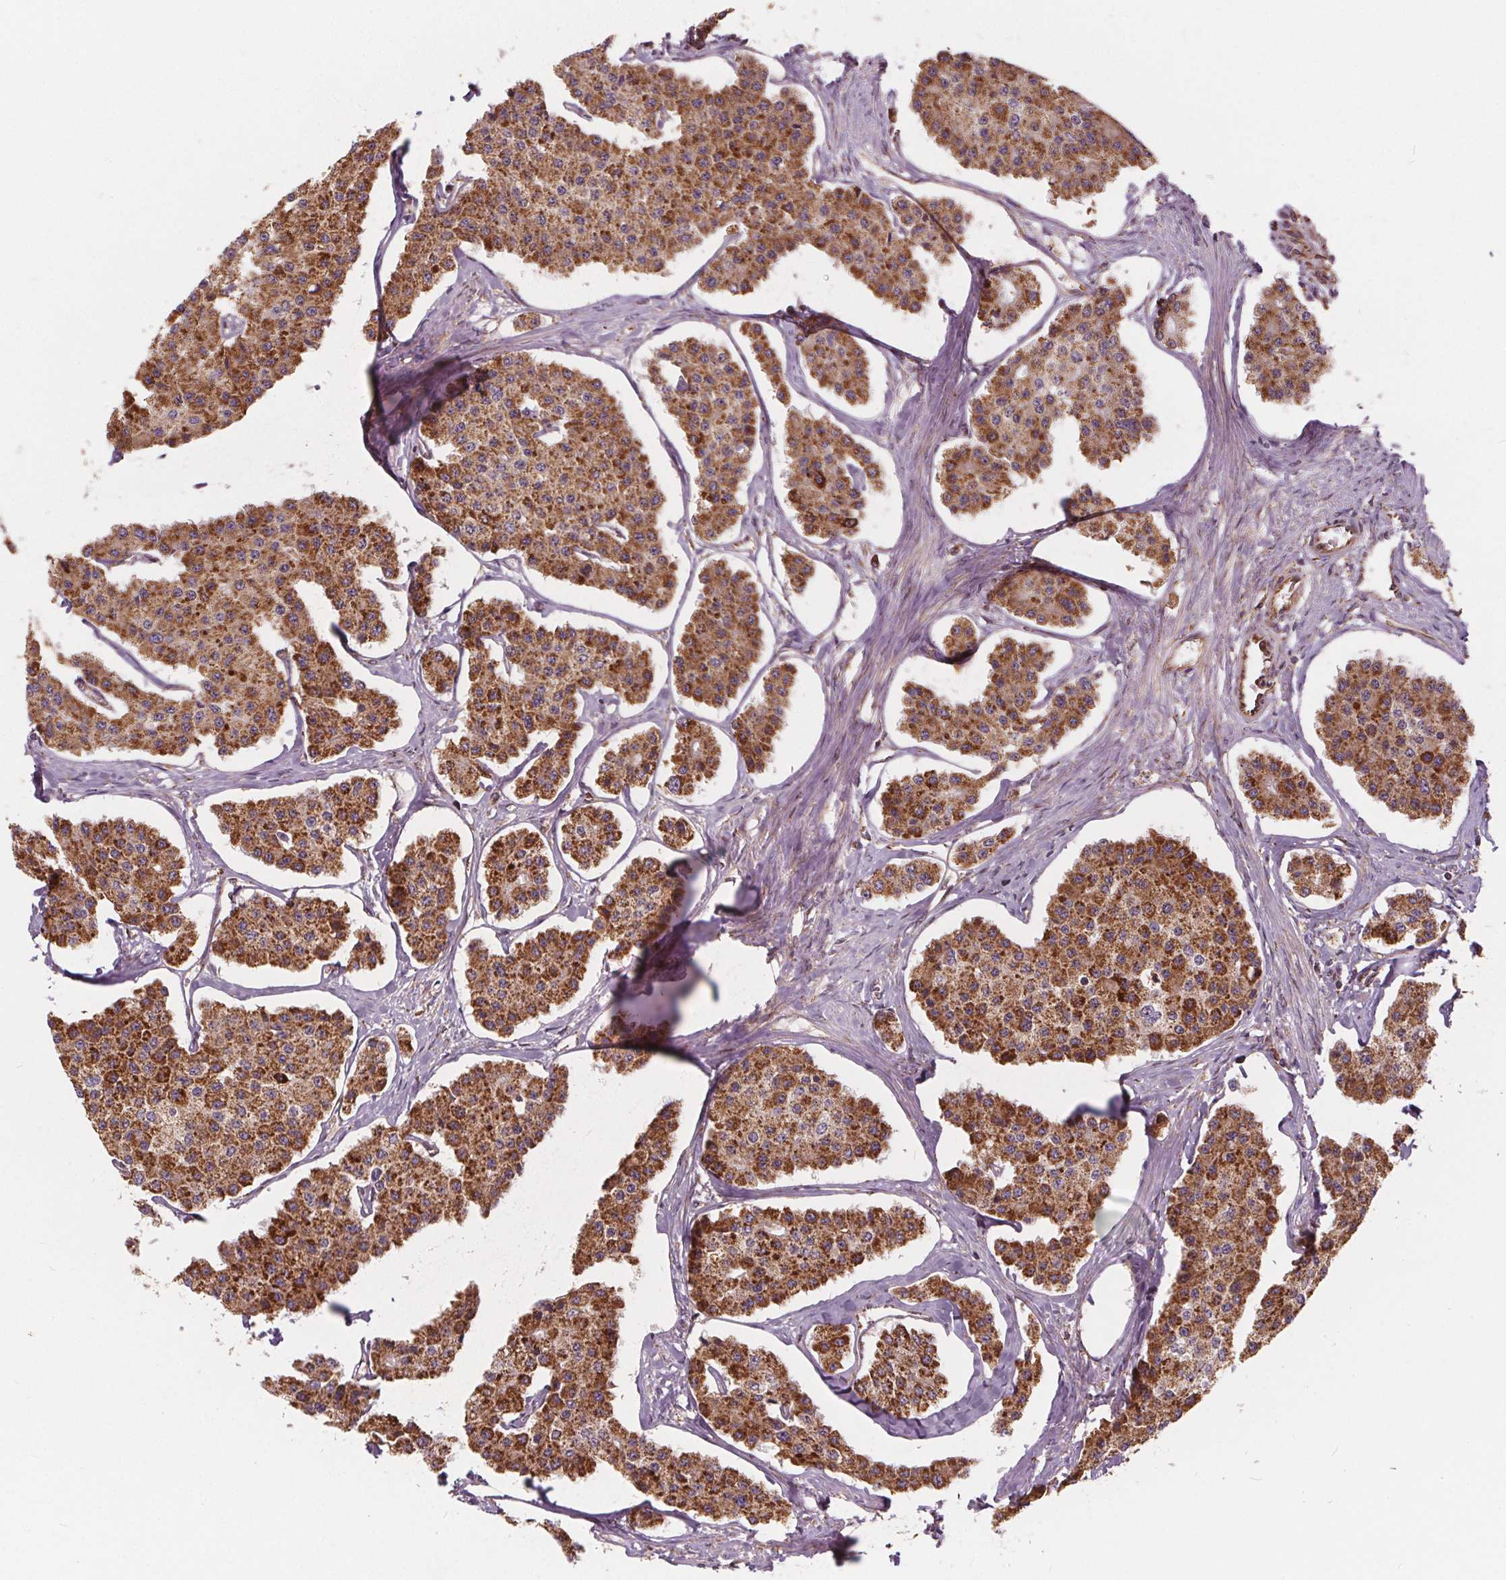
{"staining": {"intensity": "strong", "quantity": ">75%", "location": "cytoplasmic/membranous"}, "tissue": "carcinoid", "cell_type": "Tumor cells", "image_type": "cancer", "snomed": [{"axis": "morphology", "description": "Carcinoid, malignant, NOS"}, {"axis": "topography", "description": "Small intestine"}], "caption": "Tumor cells show strong cytoplasmic/membranous positivity in approximately >75% of cells in carcinoid (malignant). The staining is performed using DAB (3,3'-diaminobenzidine) brown chromogen to label protein expression. The nuclei are counter-stained blue using hematoxylin.", "gene": "PLSCR3", "patient": {"sex": "female", "age": 65}}